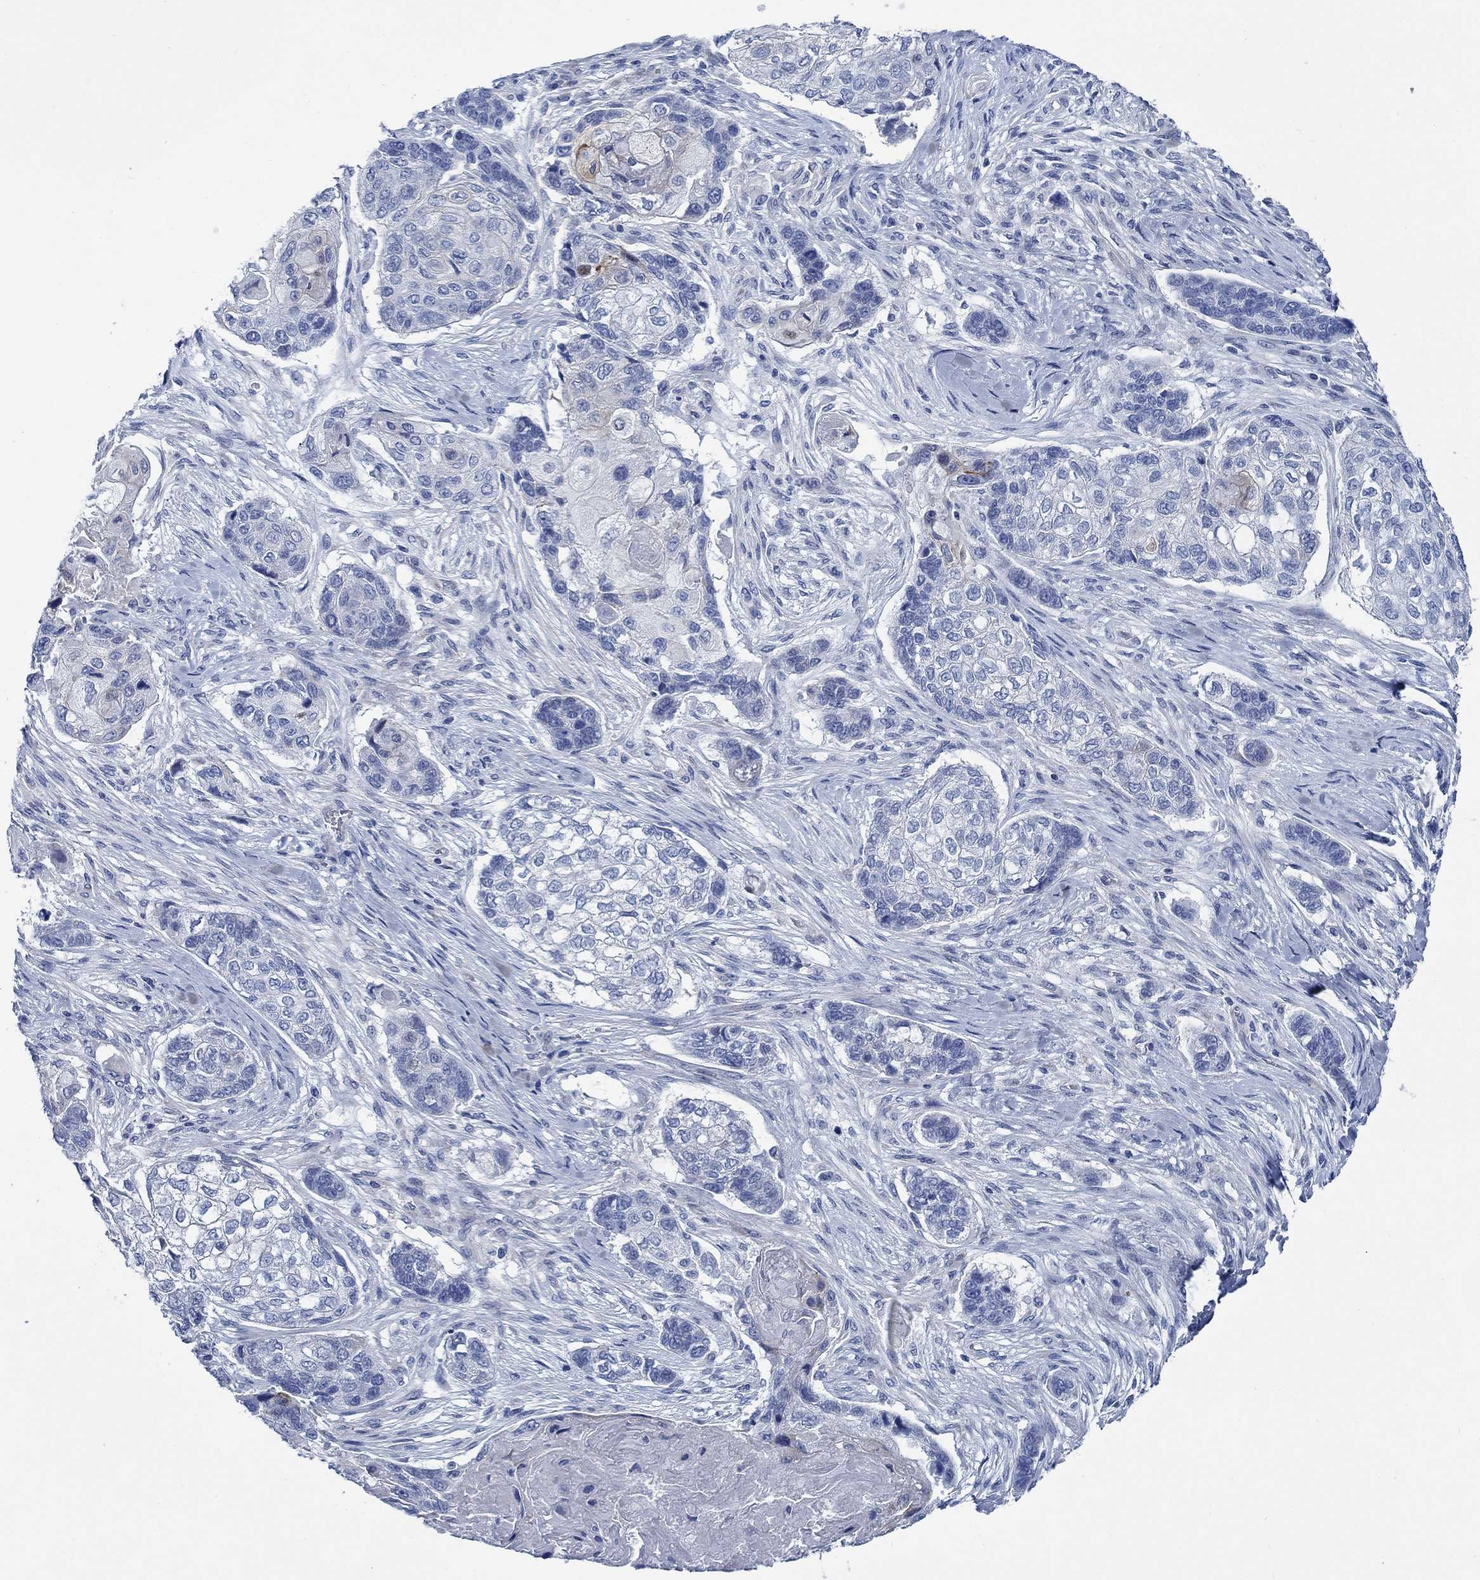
{"staining": {"intensity": "negative", "quantity": "none", "location": "none"}, "tissue": "lung cancer", "cell_type": "Tumor cells", "image_type": "cancer", "snomed": [{"axis": "morphology", "description": "Normal tissue, NOS"}, {"axis": "morphology", "description": "Squamous cell carcinoma, NOS"}, {"axis": "topography", "description": "Bronchus"}, {"axis": "topography", "description": "Lung"}], "caption": "Squamous cell carcinoma (lung) was stained to show a protein in brown. There is no significant positivity in tumor cells.", "gene": "SVEP1", "patient": {"sex": "male", "age": 69}}